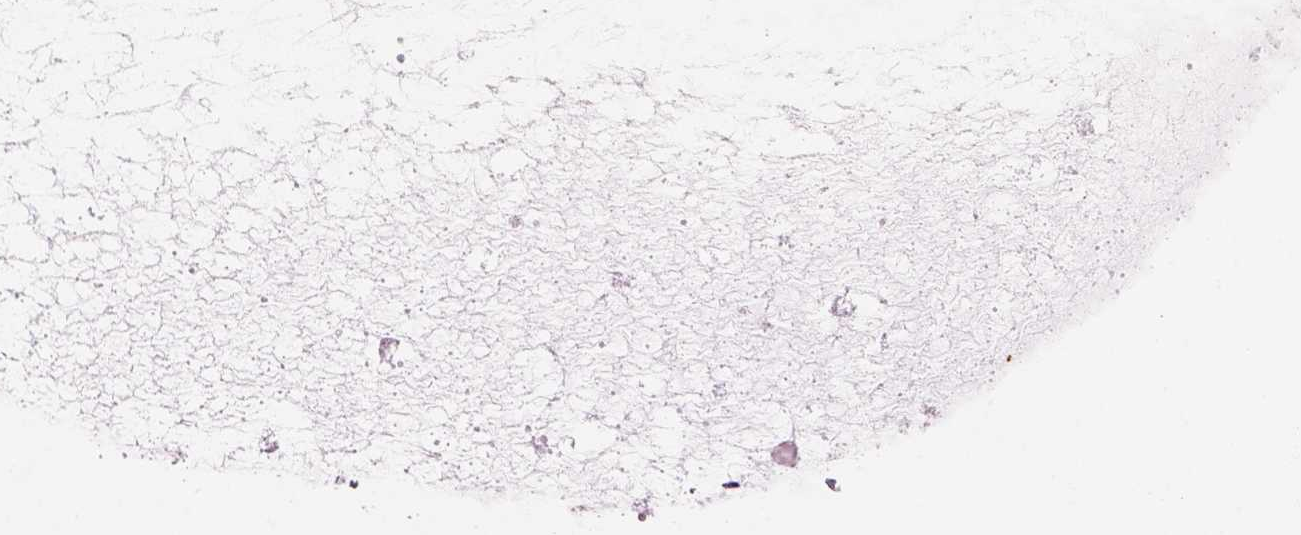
{"staining": {"intensity": "negative", "quantity": "none", "location": "none"}, "tissue": "ovarian cancer", "cell_type": "Tumor cells", "image_type": "cancer", "snomed": [{"axis": "morphology", "description": "Cystadenocarcinoma, mucinous, NOS"}, {"axis": "topography", "description": "Ovary"}], "caption": "Immunohistochemical staining of human mucinous cystadenocarcinoma (ovarian) shows no significant staining in tumor cells.", "gene": "SLC1A7", "patient": {"sex": "female", "age": 41}}